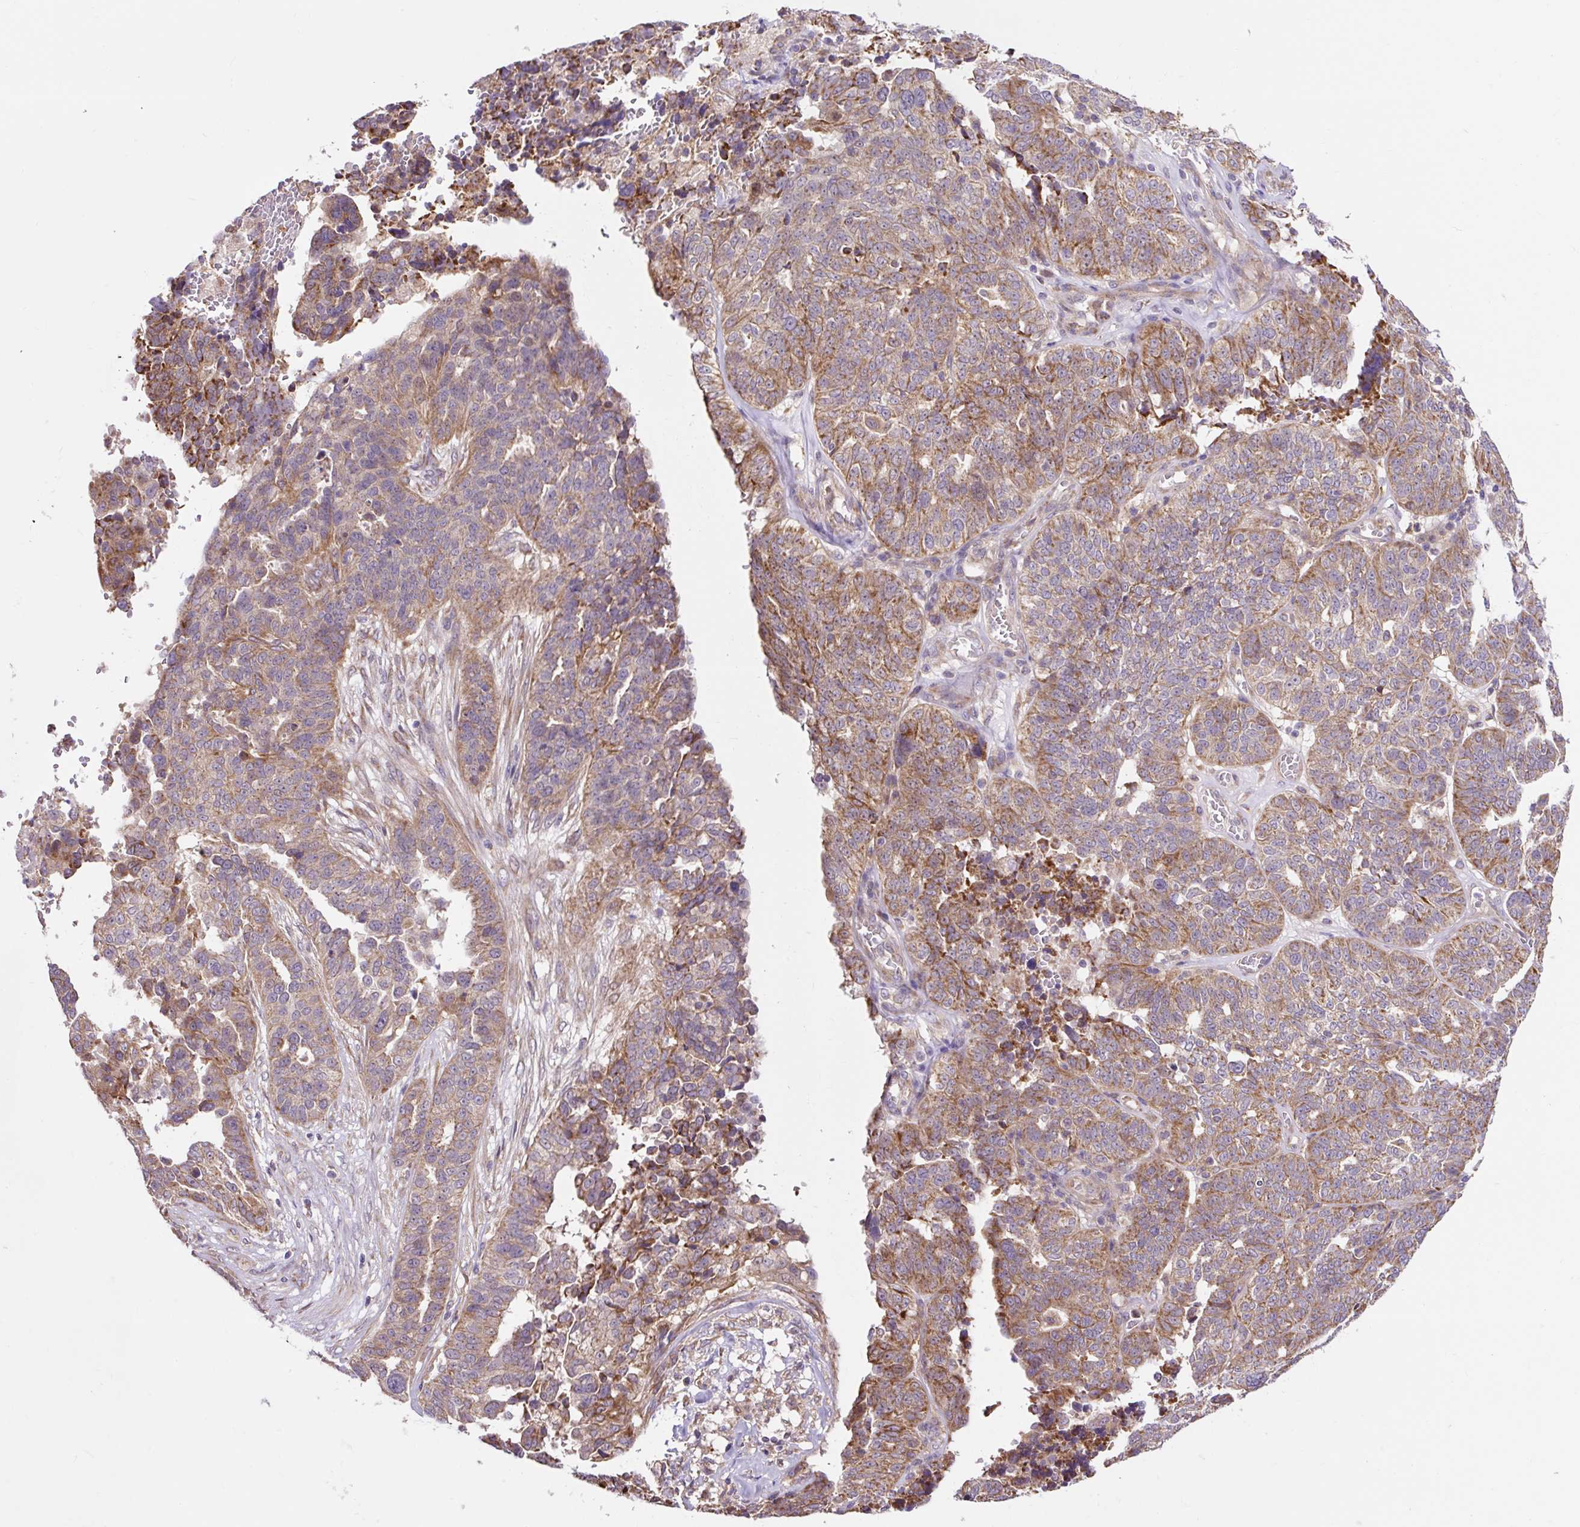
{"staining": {"intensity": "moderate", "quantity": ">75%", "location": "cytoplasmic/membranous"}, "tissue": "ovarian cancer", "cell_type": "Tumor cells", "image_type": "cancer", "snomed": [{"axis": "morphology", "description": "Cystadenocarcinoma, serous, NOS"}, {"axis": "topography", "description": "Ovary"}], "caption": "This histopathology image exhibits immunohistochemistry staining of human ovarian cancer (serous cystadenocarcinoma), with medium moderate cytoplasmic/membranous expression in approximately >75% of tumor cells.", "gene": "TRIAP1", "patient": {"sex": "female", "age": 59}}